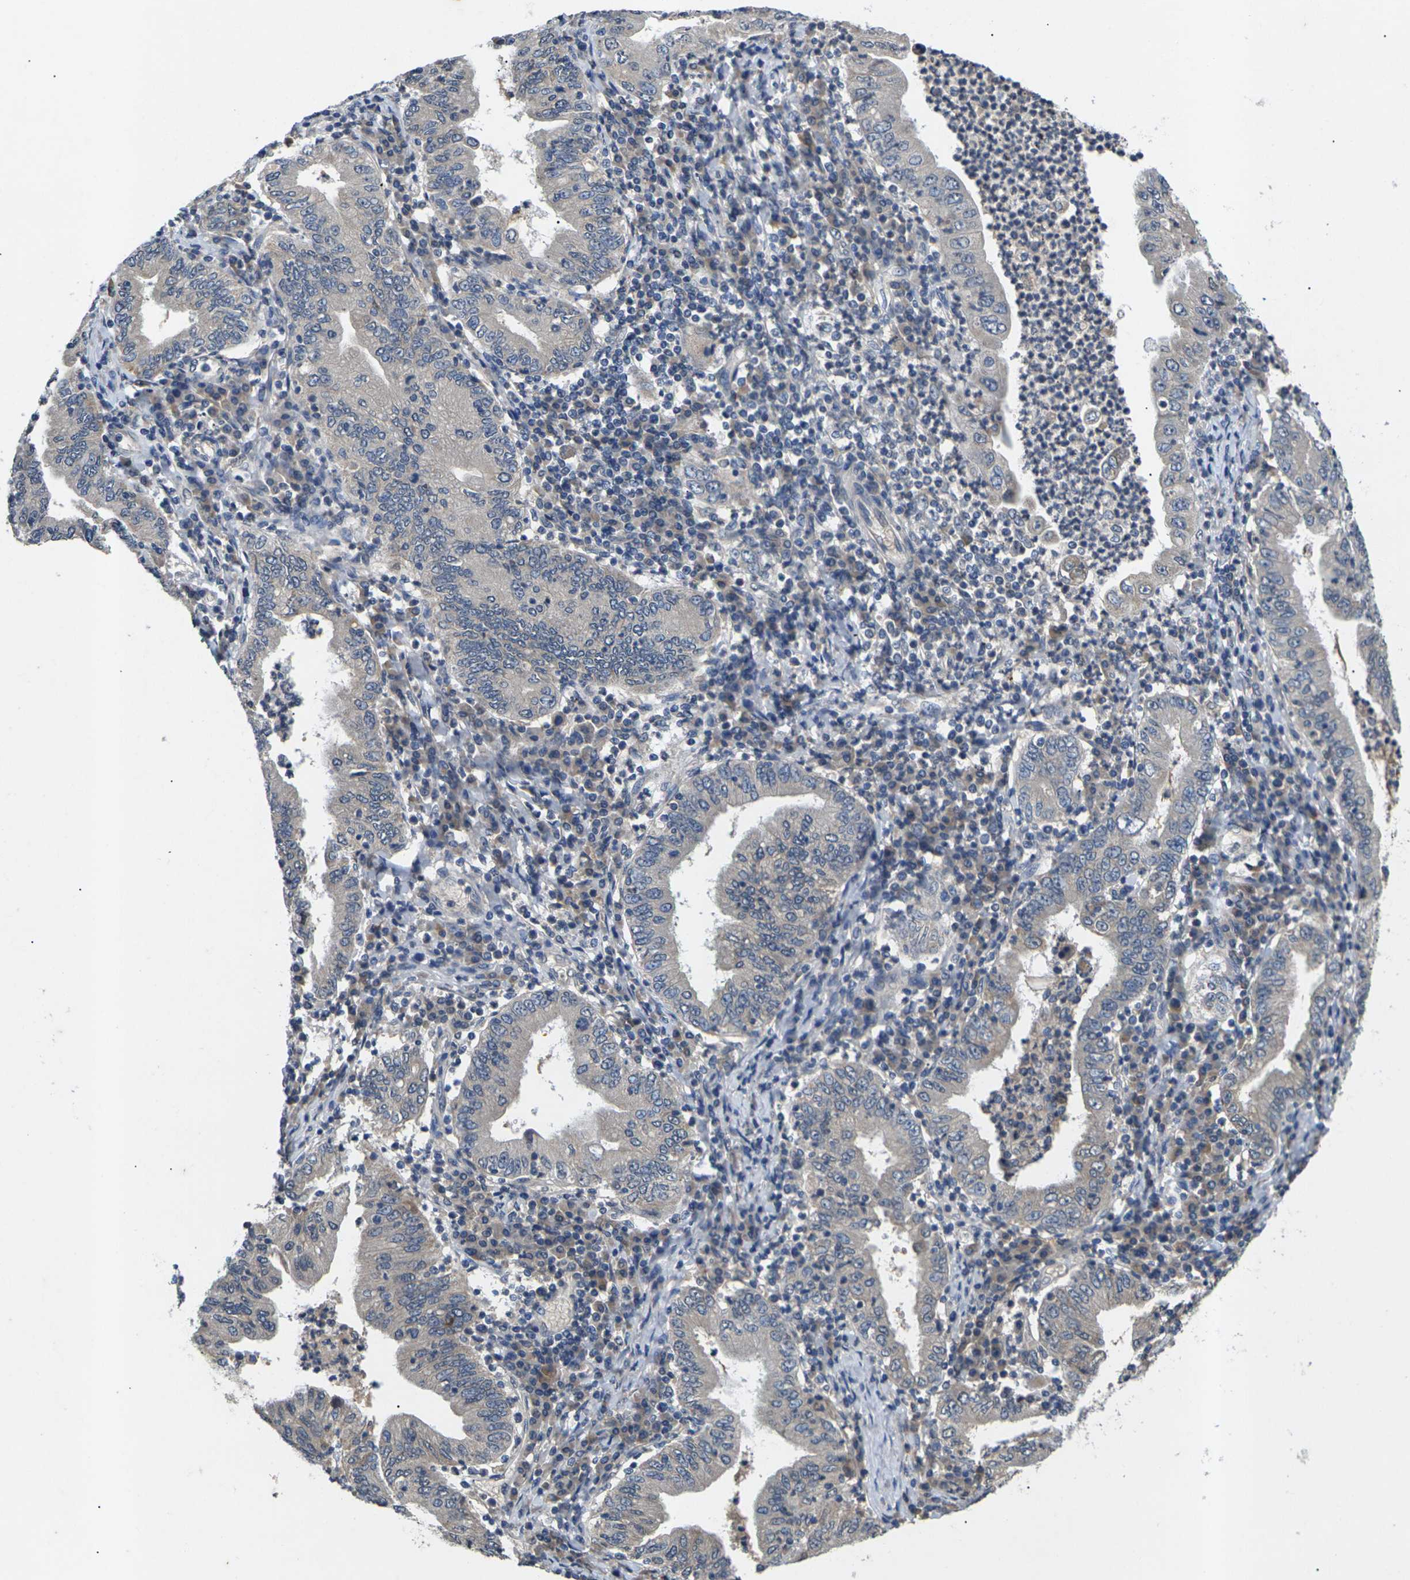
{"staining": {"intensity": "weak", "quantity": "<25%", "location": "cytoplasmic/membranous"}, "tissue": "stomach cancer", "cell_type": "Tumor cells", "image_type": "cancer", "snomed": [{"axis": "morphology", "description": "Normal tissue, NOS"}, {"axis": "morphology", "description": "Adenocarcinoma, NOS"}, {"axis": "topography", "description": "Esophagus"}, {"axis": "topography", "description": "Stomach, upper"}, {"axis": "topography", "description": "Peripheral nerve tissue"}], "caption": "Stomach cancer (adenocarcinoma) was stained to show a protein in brown. There is no significant staining in tumor cells.", "gene": "SLC2A2", "patient": {"sex": "male", "age": 62}}